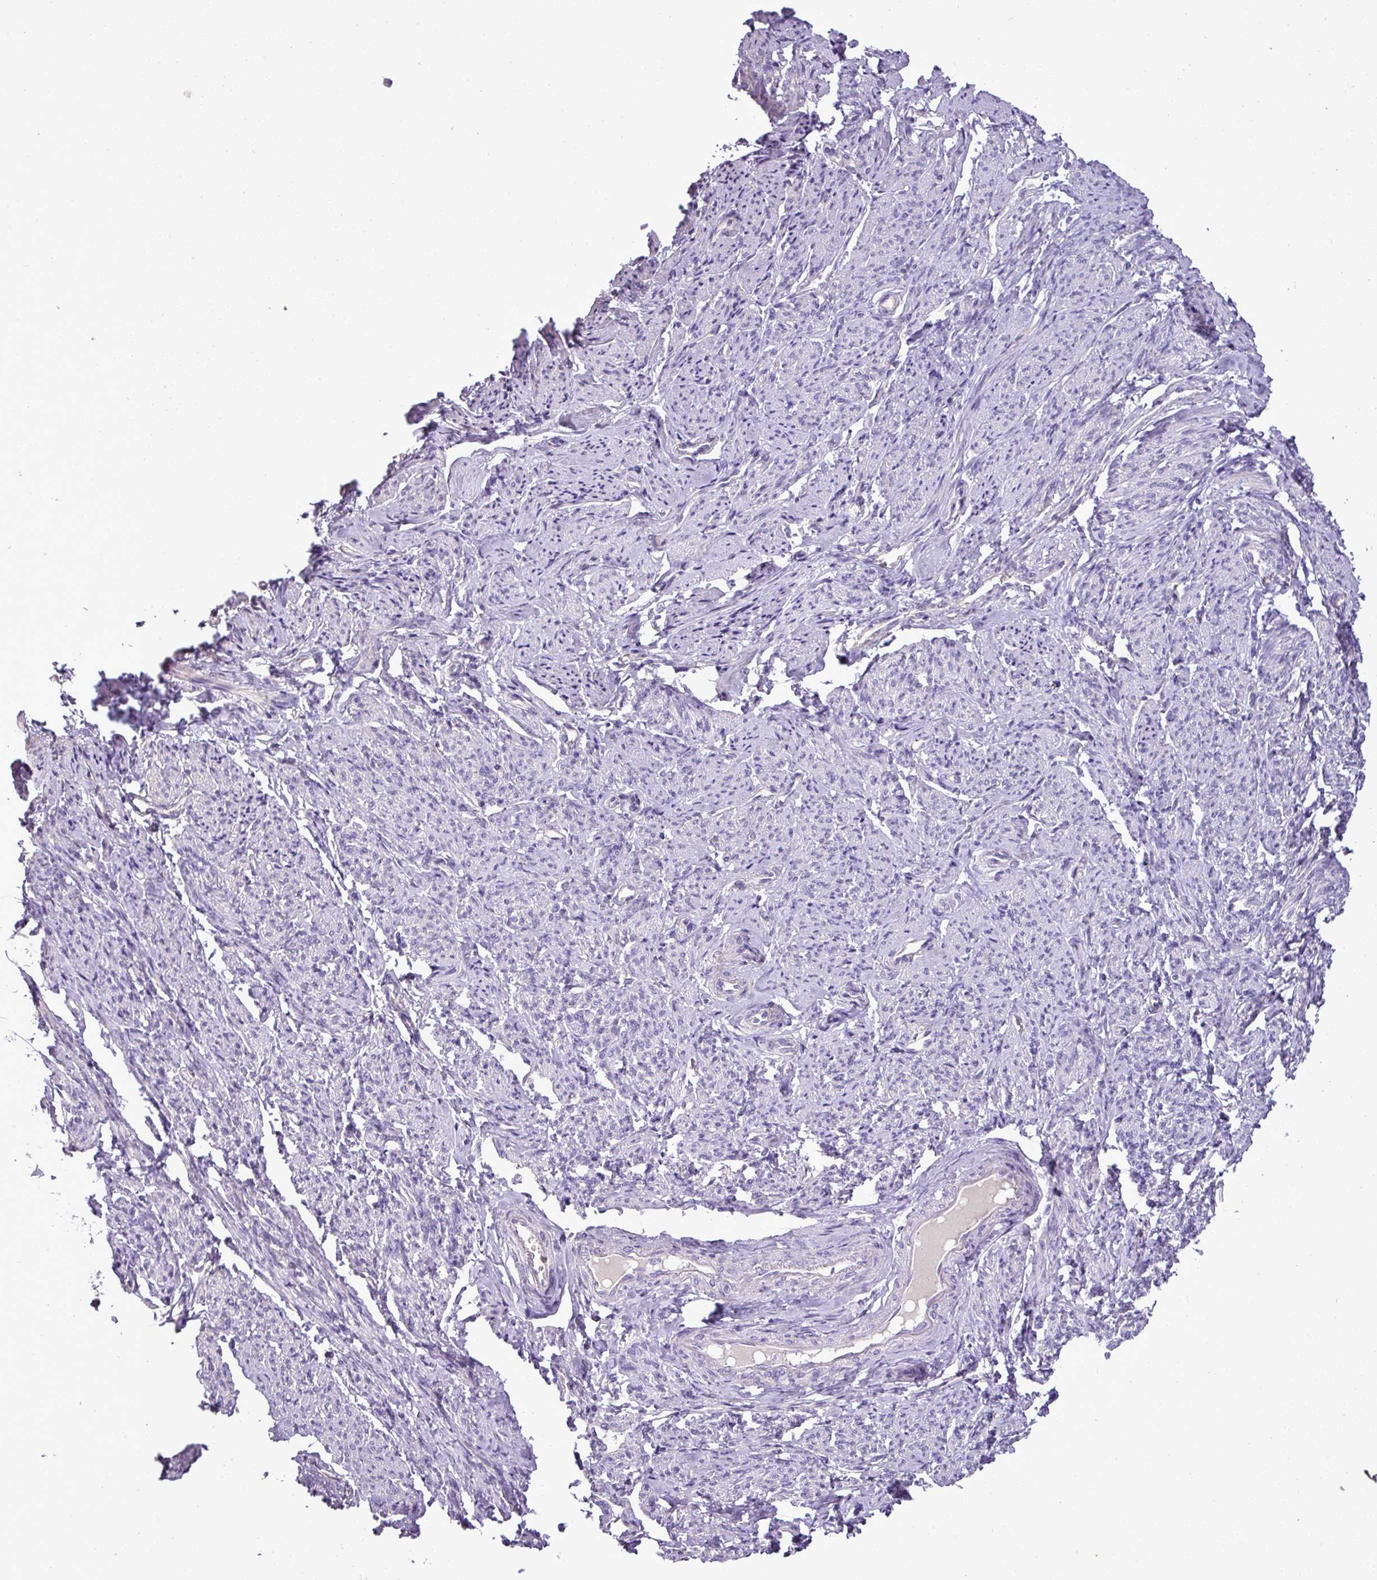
{"staining": {"intensity": "negative", "quantity": "none", "location": "none"}, "tissue": "smooth muscle", "cell_type": "Smooth muscle cells", "image_type": "normal", "snomed": [{"axis": "morphology", "description": "Normal tissue, NOS"}, {"axis": "topography", "description": "Smooth muscle"}], "caption": "Immunohistochemistry photomicrograph of unremarkable smooth muscle: human smooth muscle stained with DAB (3,3'-diaminobenzidine) reveals no significant protein staining in smooth muscle cells.", "gene": "BRINP2", "patient": {"sex": "female", "age": 65}}